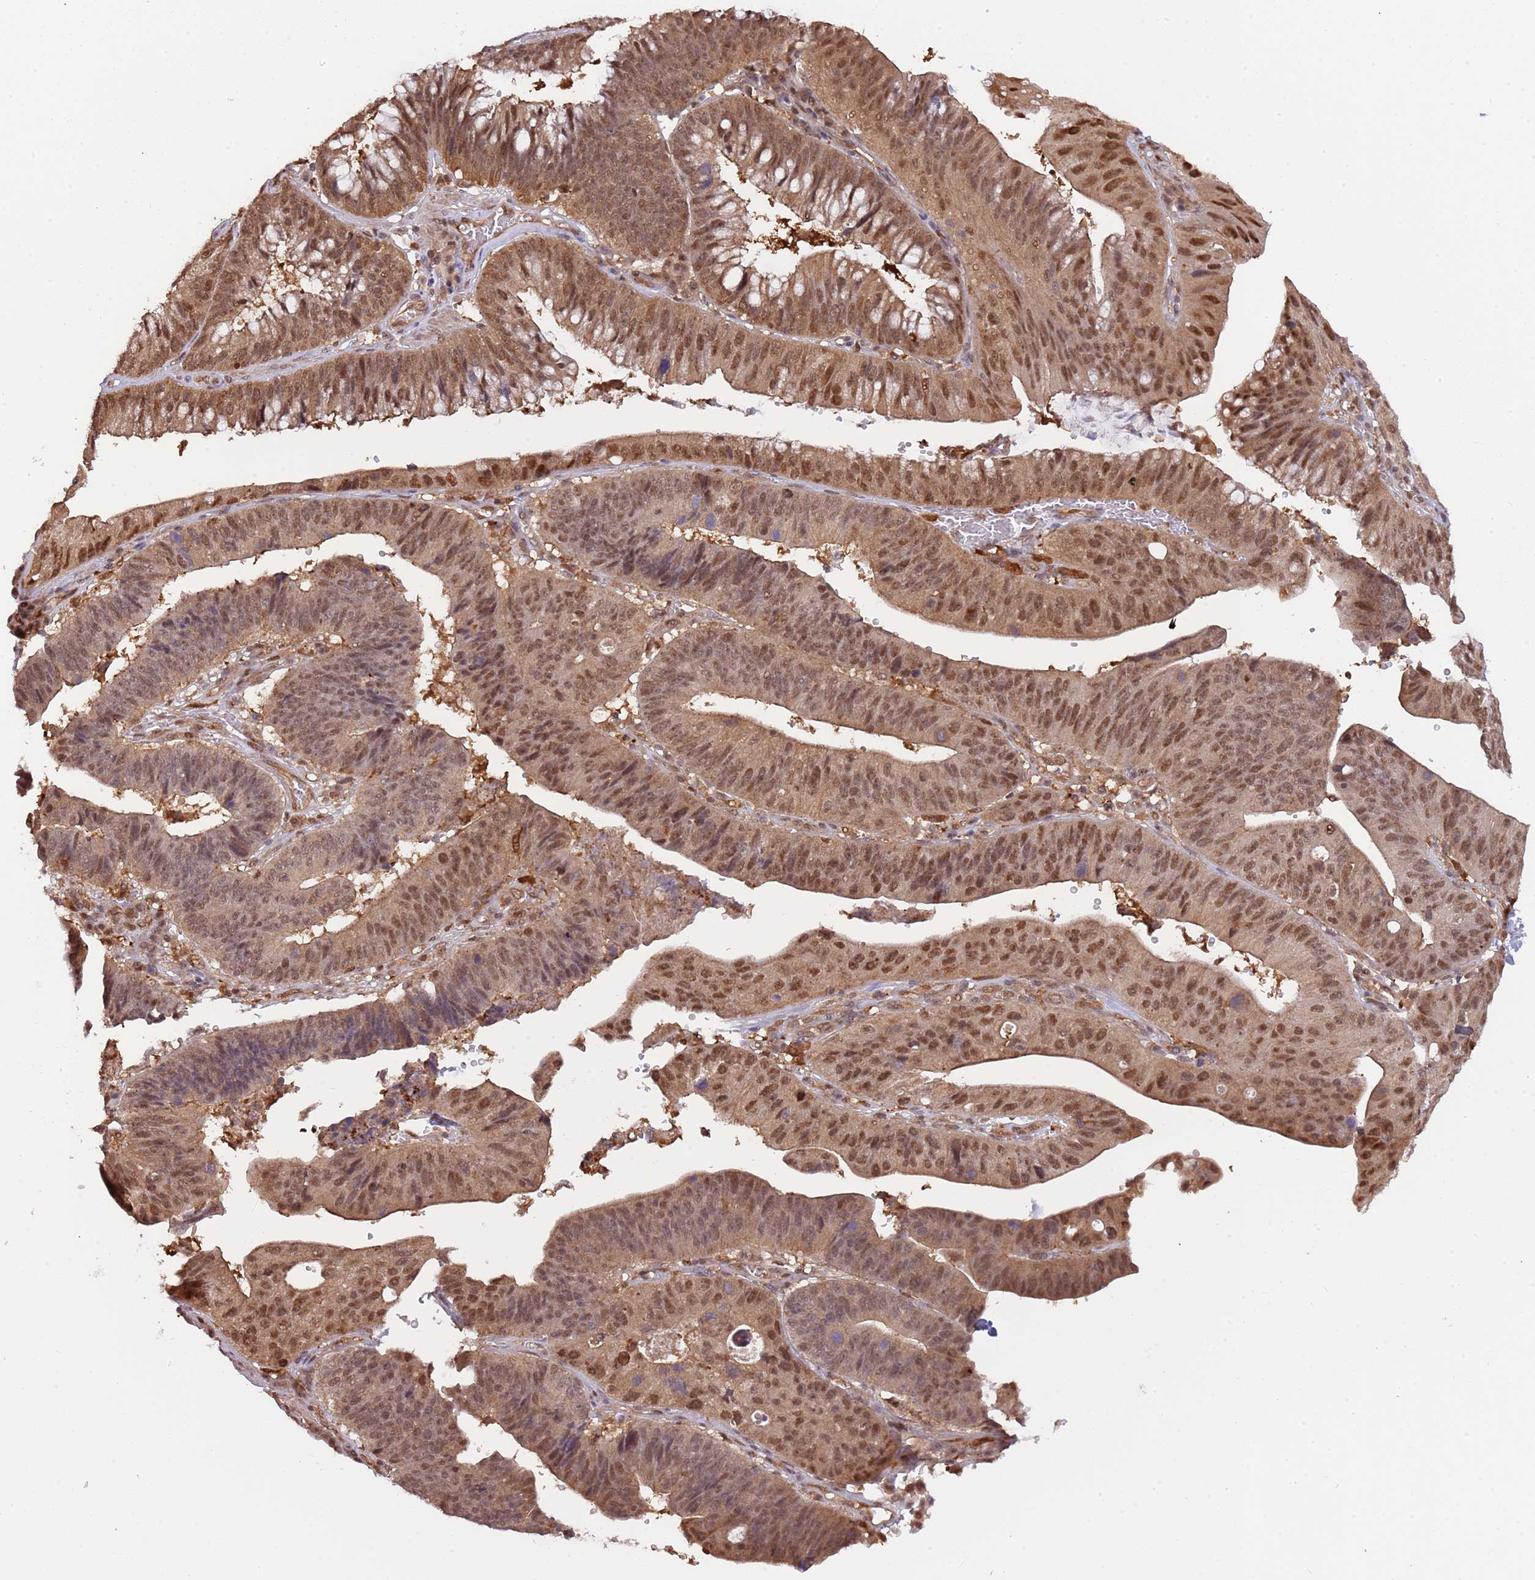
{"staining": {"intensity": "moderate", "quantity": ">75%", "location": "cytoplasmic/membranous,nuclear"}, "tissue": "stomach cancer", "cell_type": "Tumor cells", "image_type": "cancer", "snomed": [{"axis": "morphology", "description": "Adenocarcinoma, NOS"}, {"axis": "topography", "description": "Stomach"}], "caption": "Moderate cytoplasmic/membranous and nuclear positivity is present in about >75% of tumor cells in stomach cancer (adenocarcinoma).", "gene": "PLSCR5", "patient": {"sex": "male", "age": 59}}